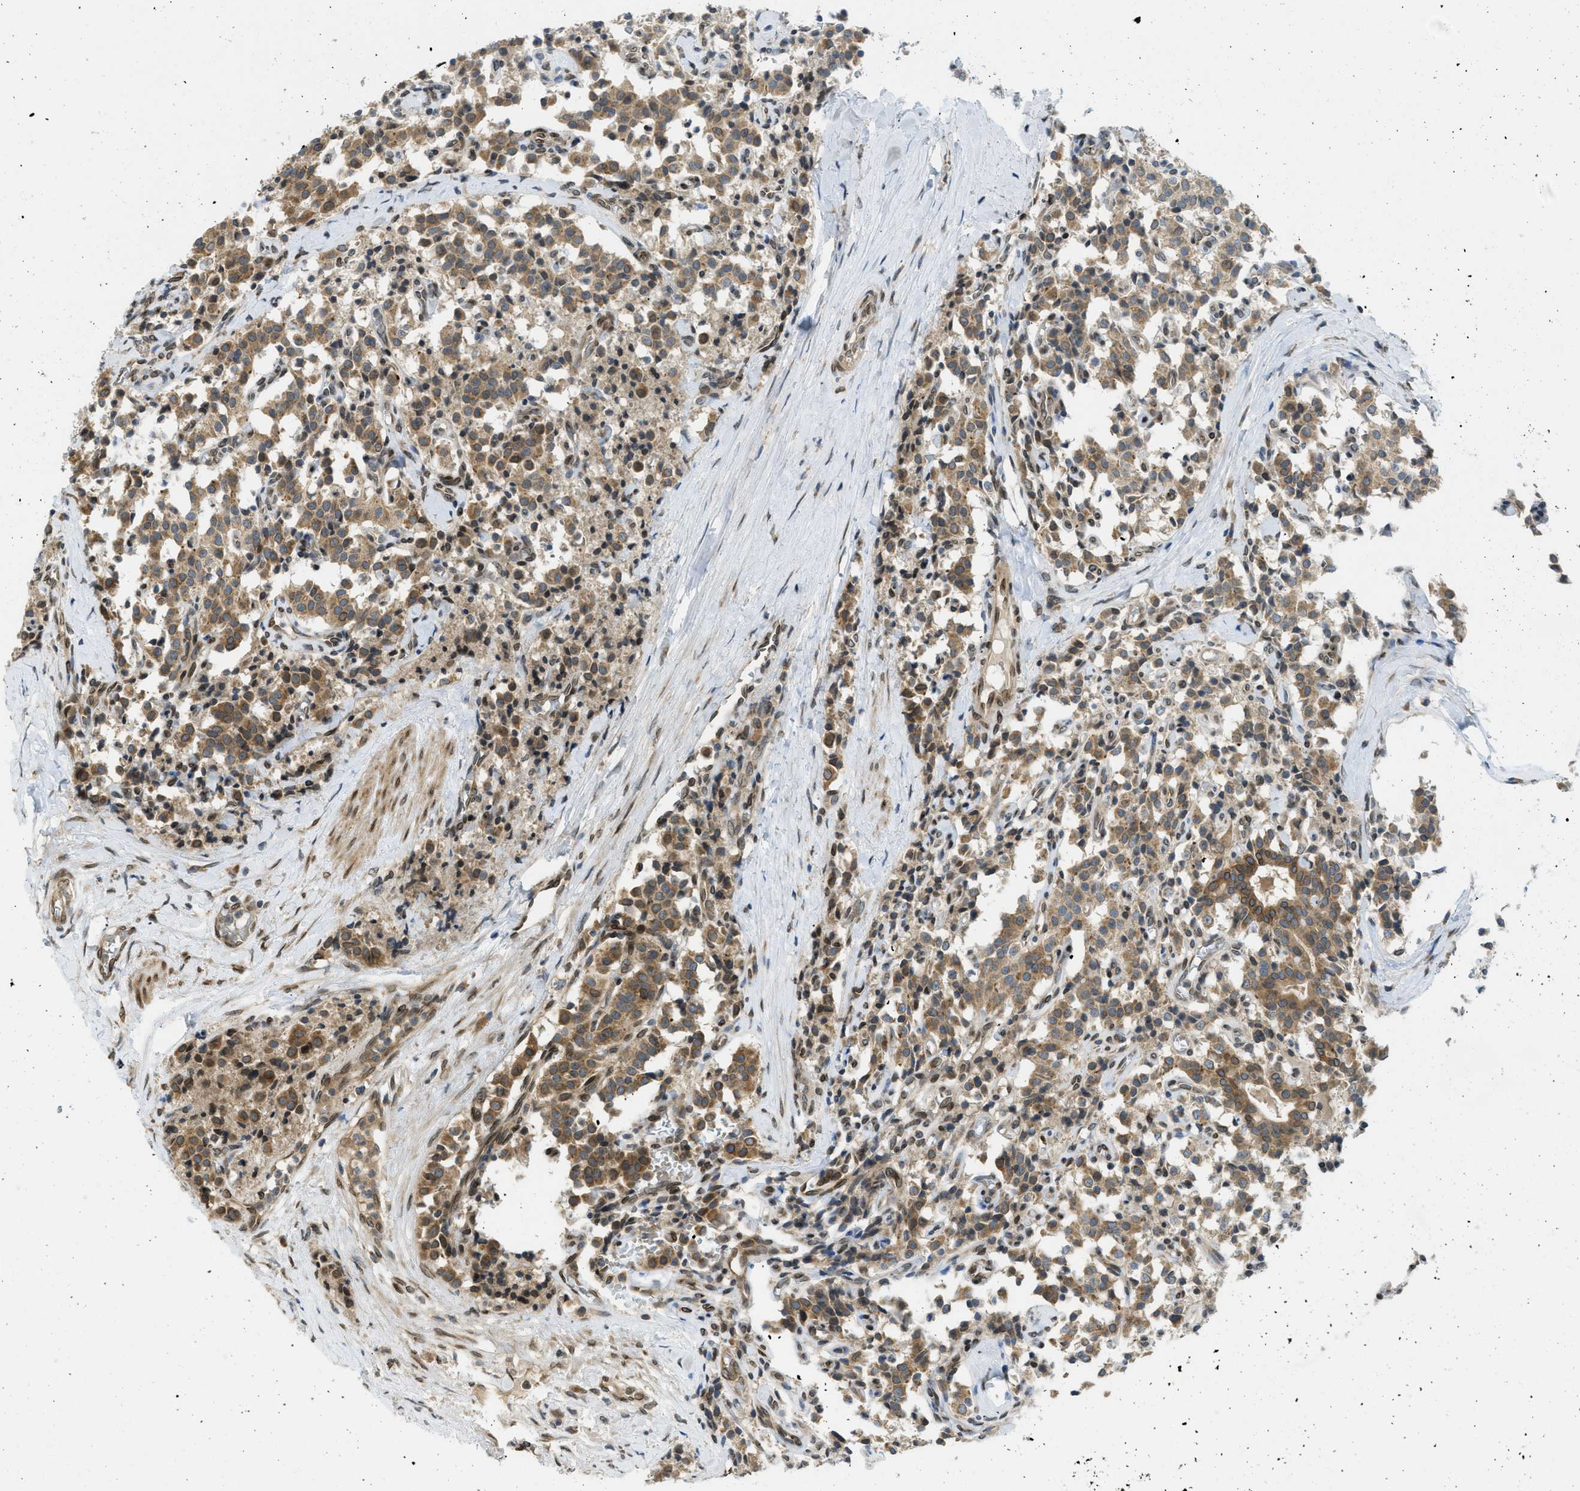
{"staining": {"intensity": "moderate", "quantity": ">75%", "location": "cytoplasmic/membranous"}, "tissue": "carcinoid", "cell_type": "Tumor cells", "image_type": "cancer", "snomed": [{"axis": "morphology", "description": "Carcinoid, malignant, NOS"}, {"axis": "topography", "description": "Lung"}], "caption": "This photomicrograph demonstrates carcinoid stained with IHC to label a protein in brown. The cytoplasmic/membranous of tumor cells show moderate positivity for the protein. Nuclei are counter-stained blue.", "gene": "EIF2AK3", "patient": {"sex": "male", "age": 30}}